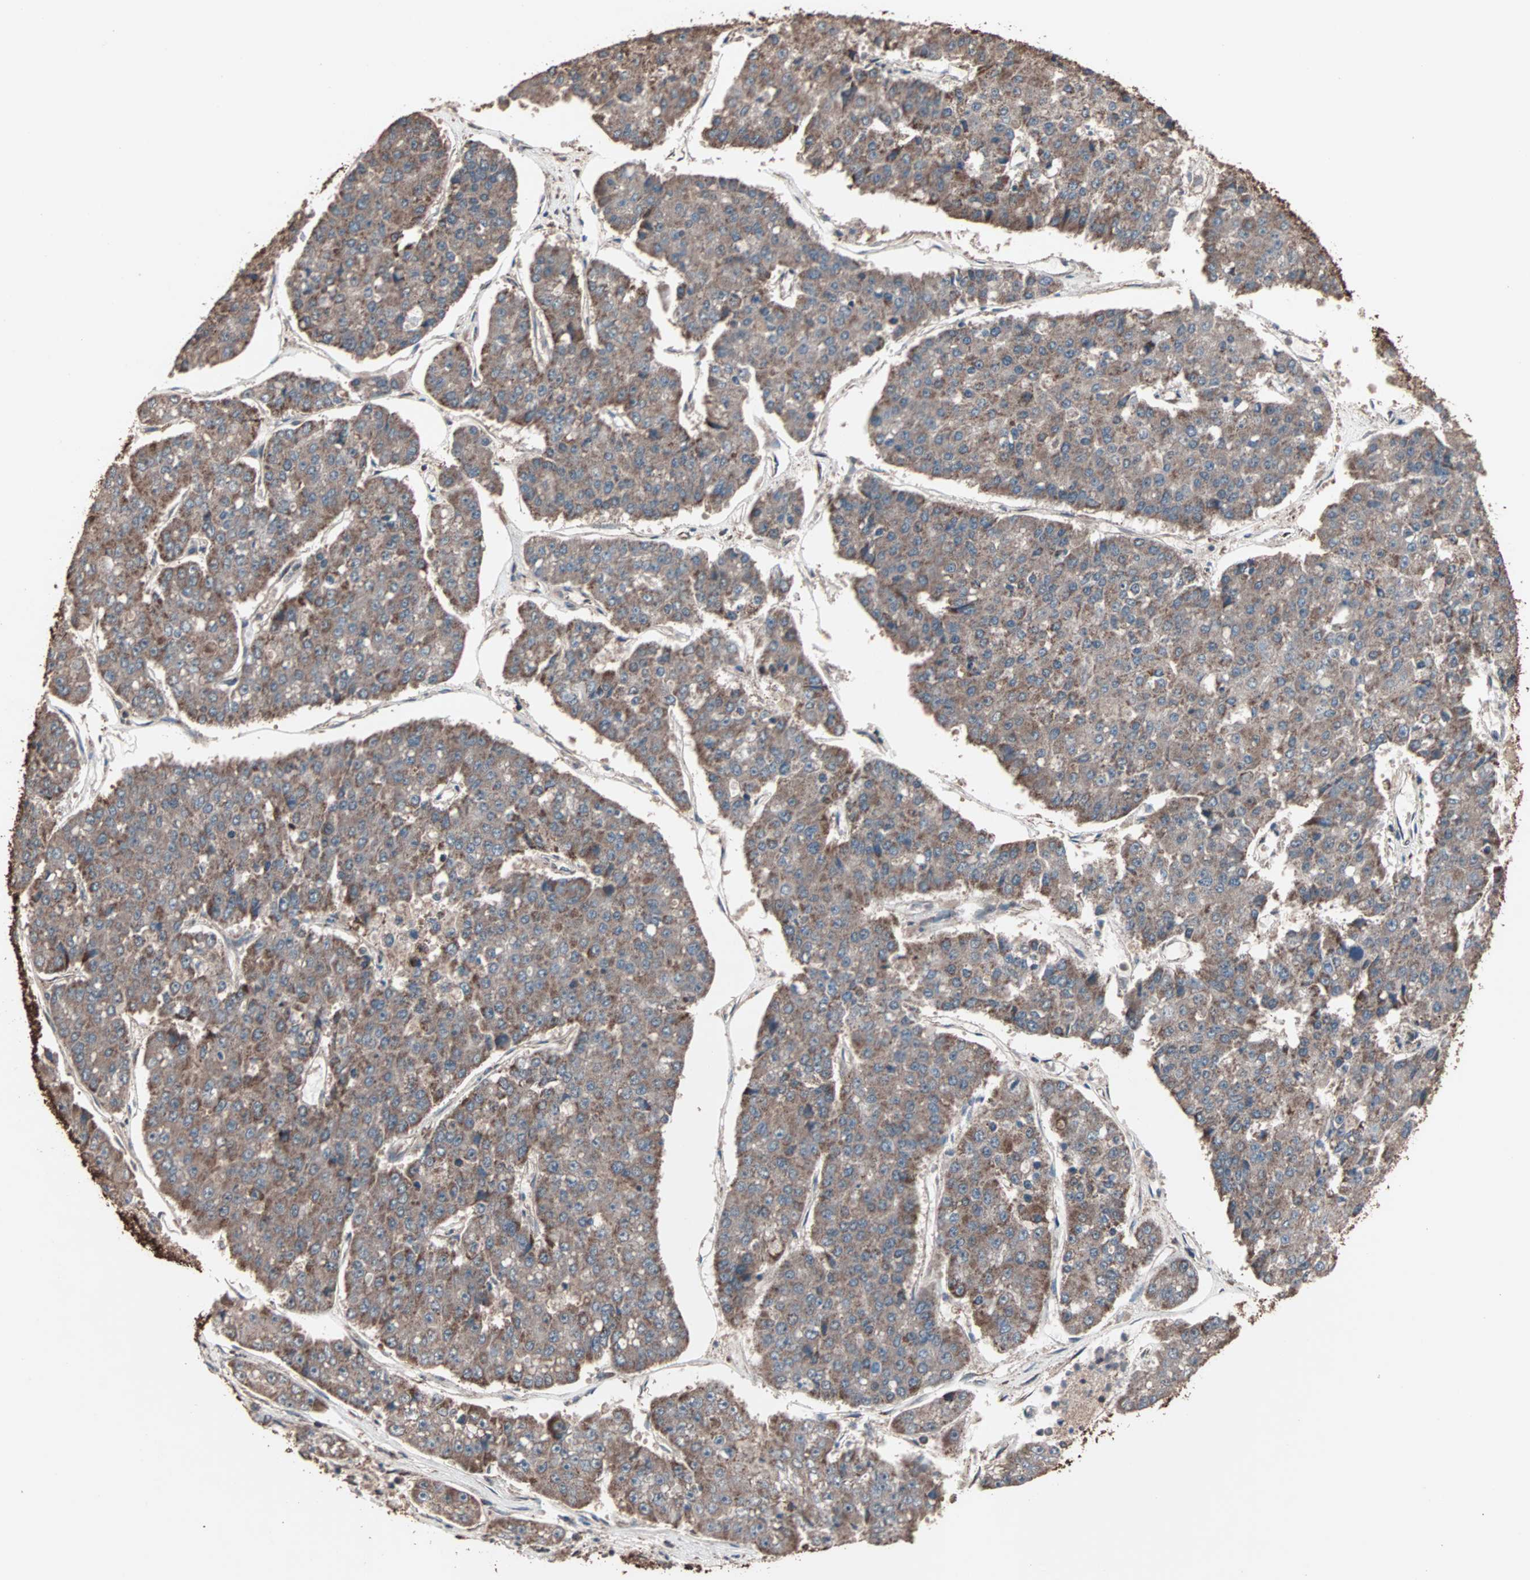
{"staining": {"intensity": "moderate", "quantity": ">75%", "location": "cytoplasmic/membranous"}, "tissue": "pancreatic cancer", "cell_type": "Tumor cells", "image_type": "cancer", "snomed": [{"axis": "morphology", "description": "Adenocarcinoma, NOS"}, {"axis": "topography", "description": "Pancreas"}], "caption": "This photomicrograph displays immunohistochemistry staining of human pancreatic adenocarcinoma, with medium moderate cytoplasmic/membranous positivity in approximately >75% of tumor cells.", "gene": "MRPL2", "patient": {"sex": "male", "age": 50}}